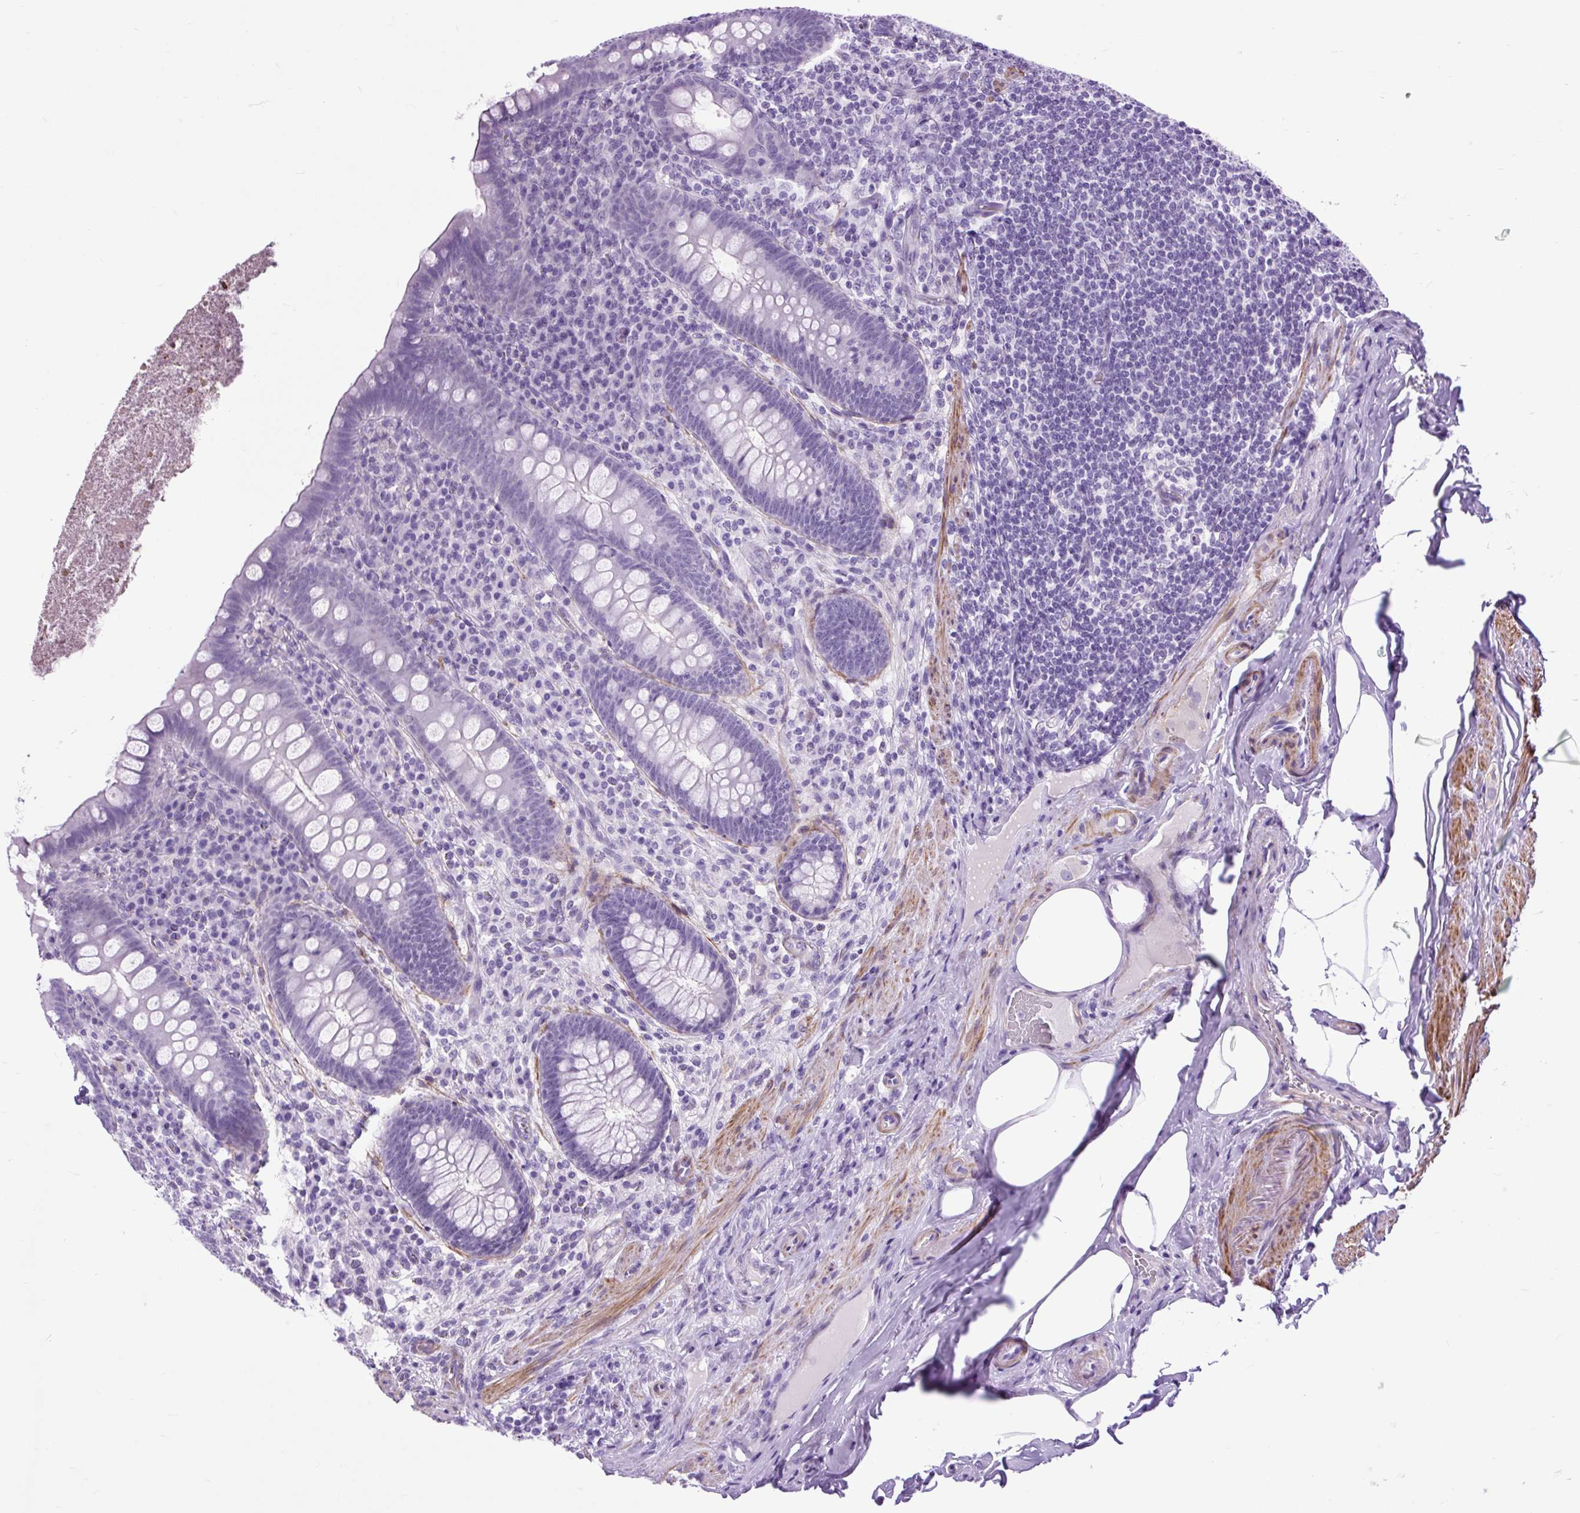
{"staining": {"intensity": "negative", "quantity": "none", "location": "none"}, "tissue": "appendix", "cell_type": "Glandular cells", "image_type": "normal", "snomed": [{"axis": "morphology", "description": "Normal tissue, NOS"}, {"axis": "topography", "description": "Appendix"}], "caption": "The image displays no significant staining in glandular cells of appendix.", "gene": "DPP6", "patient": {"sex": "male", "age": 71}}